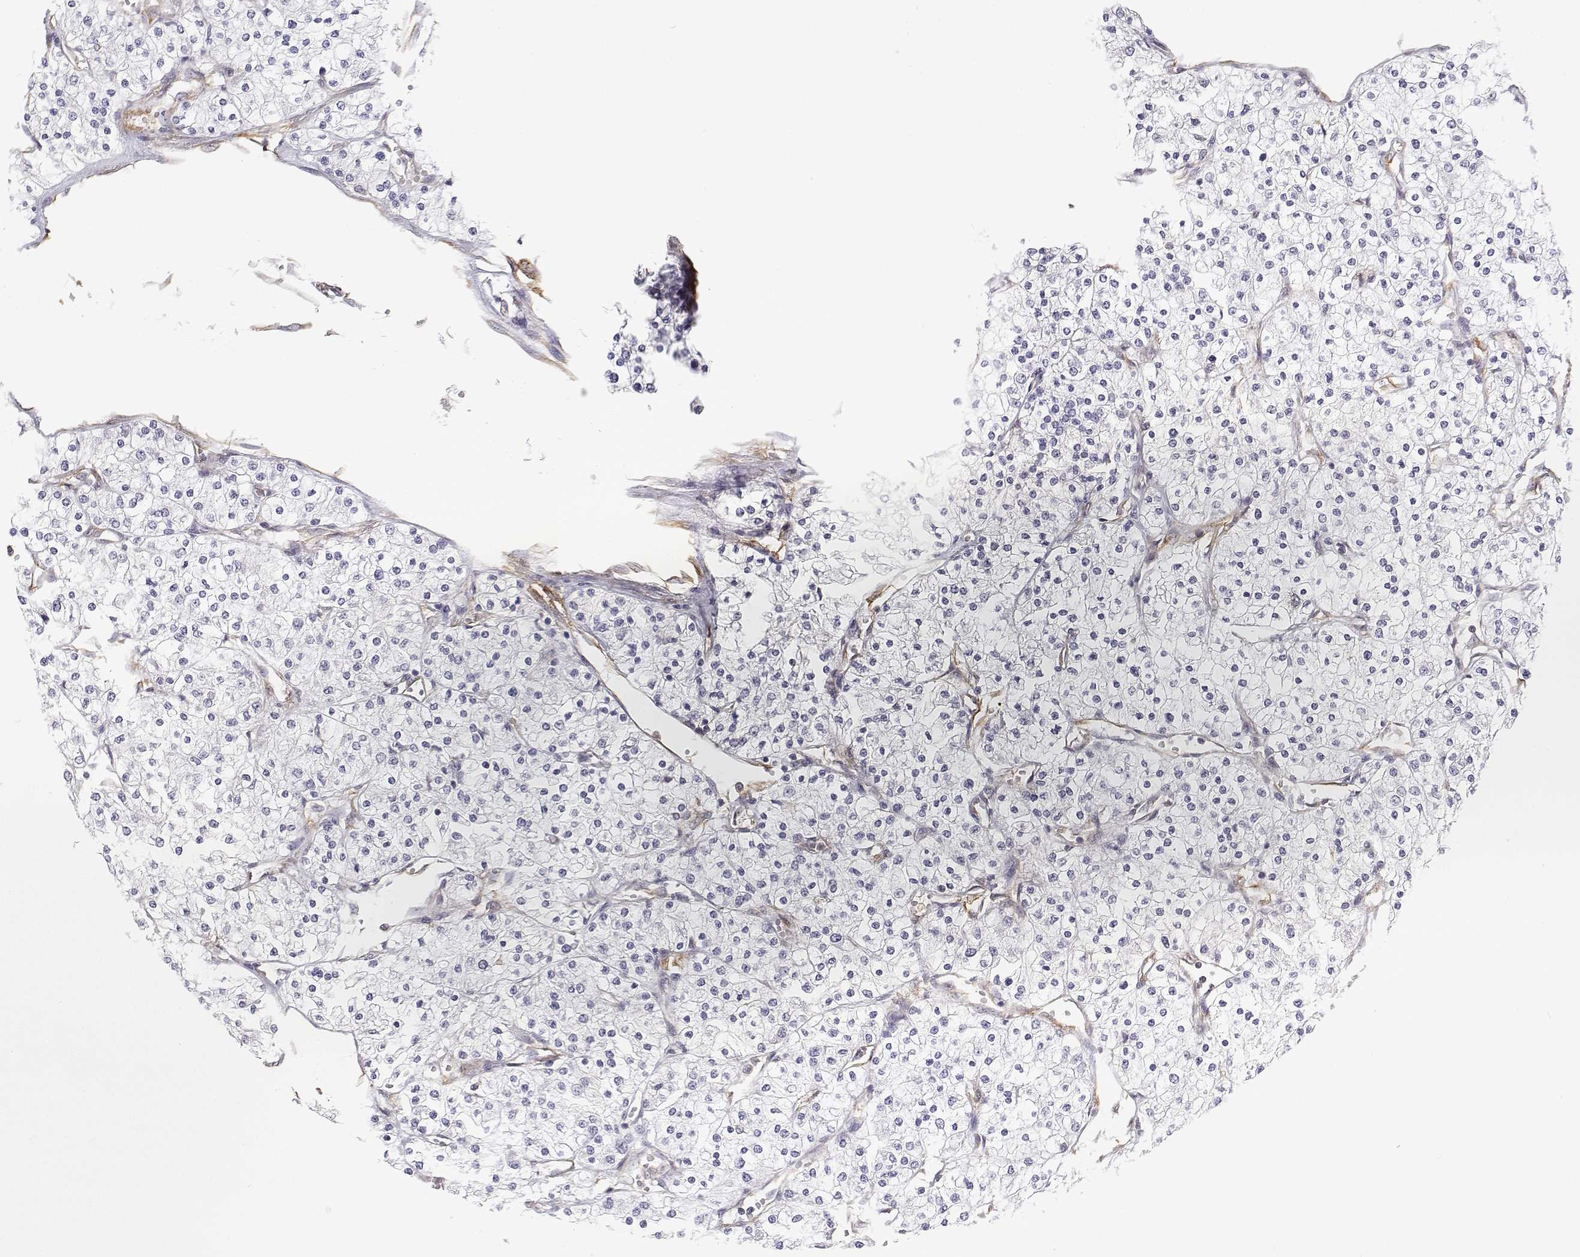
{"staining": {"intensity": "negative", "quantity": "none", "location": "none"}, "tissue": "renal cancer", "cell_type": "Tumor cells", "image_type": "cancer", "snomed": [{"axis": "morphology", "description": "Adenocarcinoma, NOS"}, {"axis": "topography", "description": "Kidney"}], "caption": "The immunohistochemistry (IHC) photomicrograph has no significant expression in tumor cells of adenocarcinoma (renal) tissue.", "gene": "MYH9", "patient": {"sex": "male", "age": 80}}